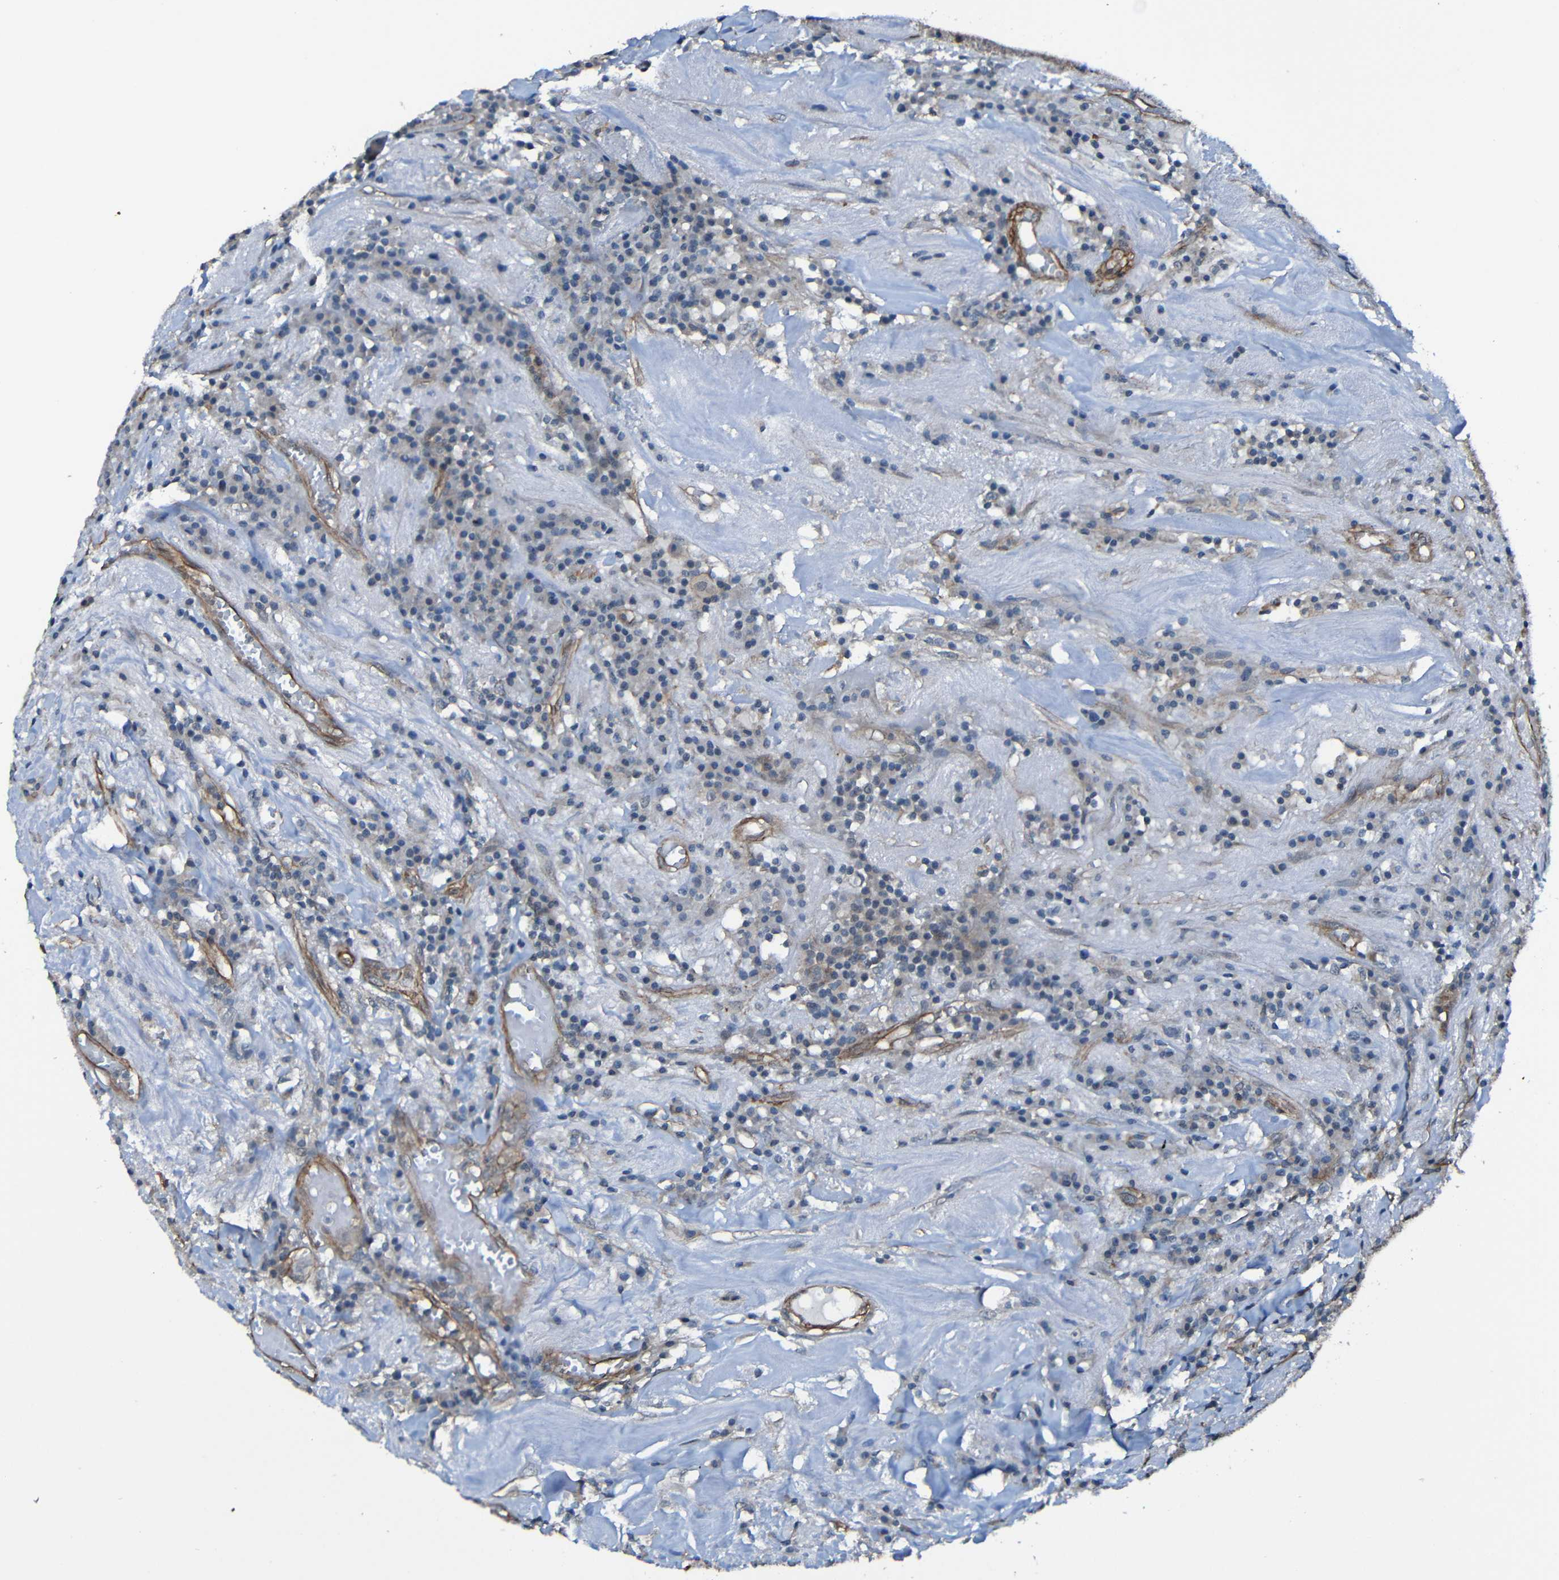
{"staining": {"intensity": "negative", "quantity": "none", "location": "none"}, "tissue": "head and neck cancer", "cell_type": "Tumor cells", "image_type": "cancer", "snomed": [{"axis": "morphology", "description": "Adenocarcinoma, NOS"}, {"axis": "topography", "description": "Salivary gland"}, {"axis": "topography", "description": "Head-Neck"}], "caption": "The immunohistochemistry (IHC) histopathology image has no significant expression in tumor cells of head and neck cancer tissue.", "gene": "LGR5", "patient": {"sex": "female", "age": 65}}